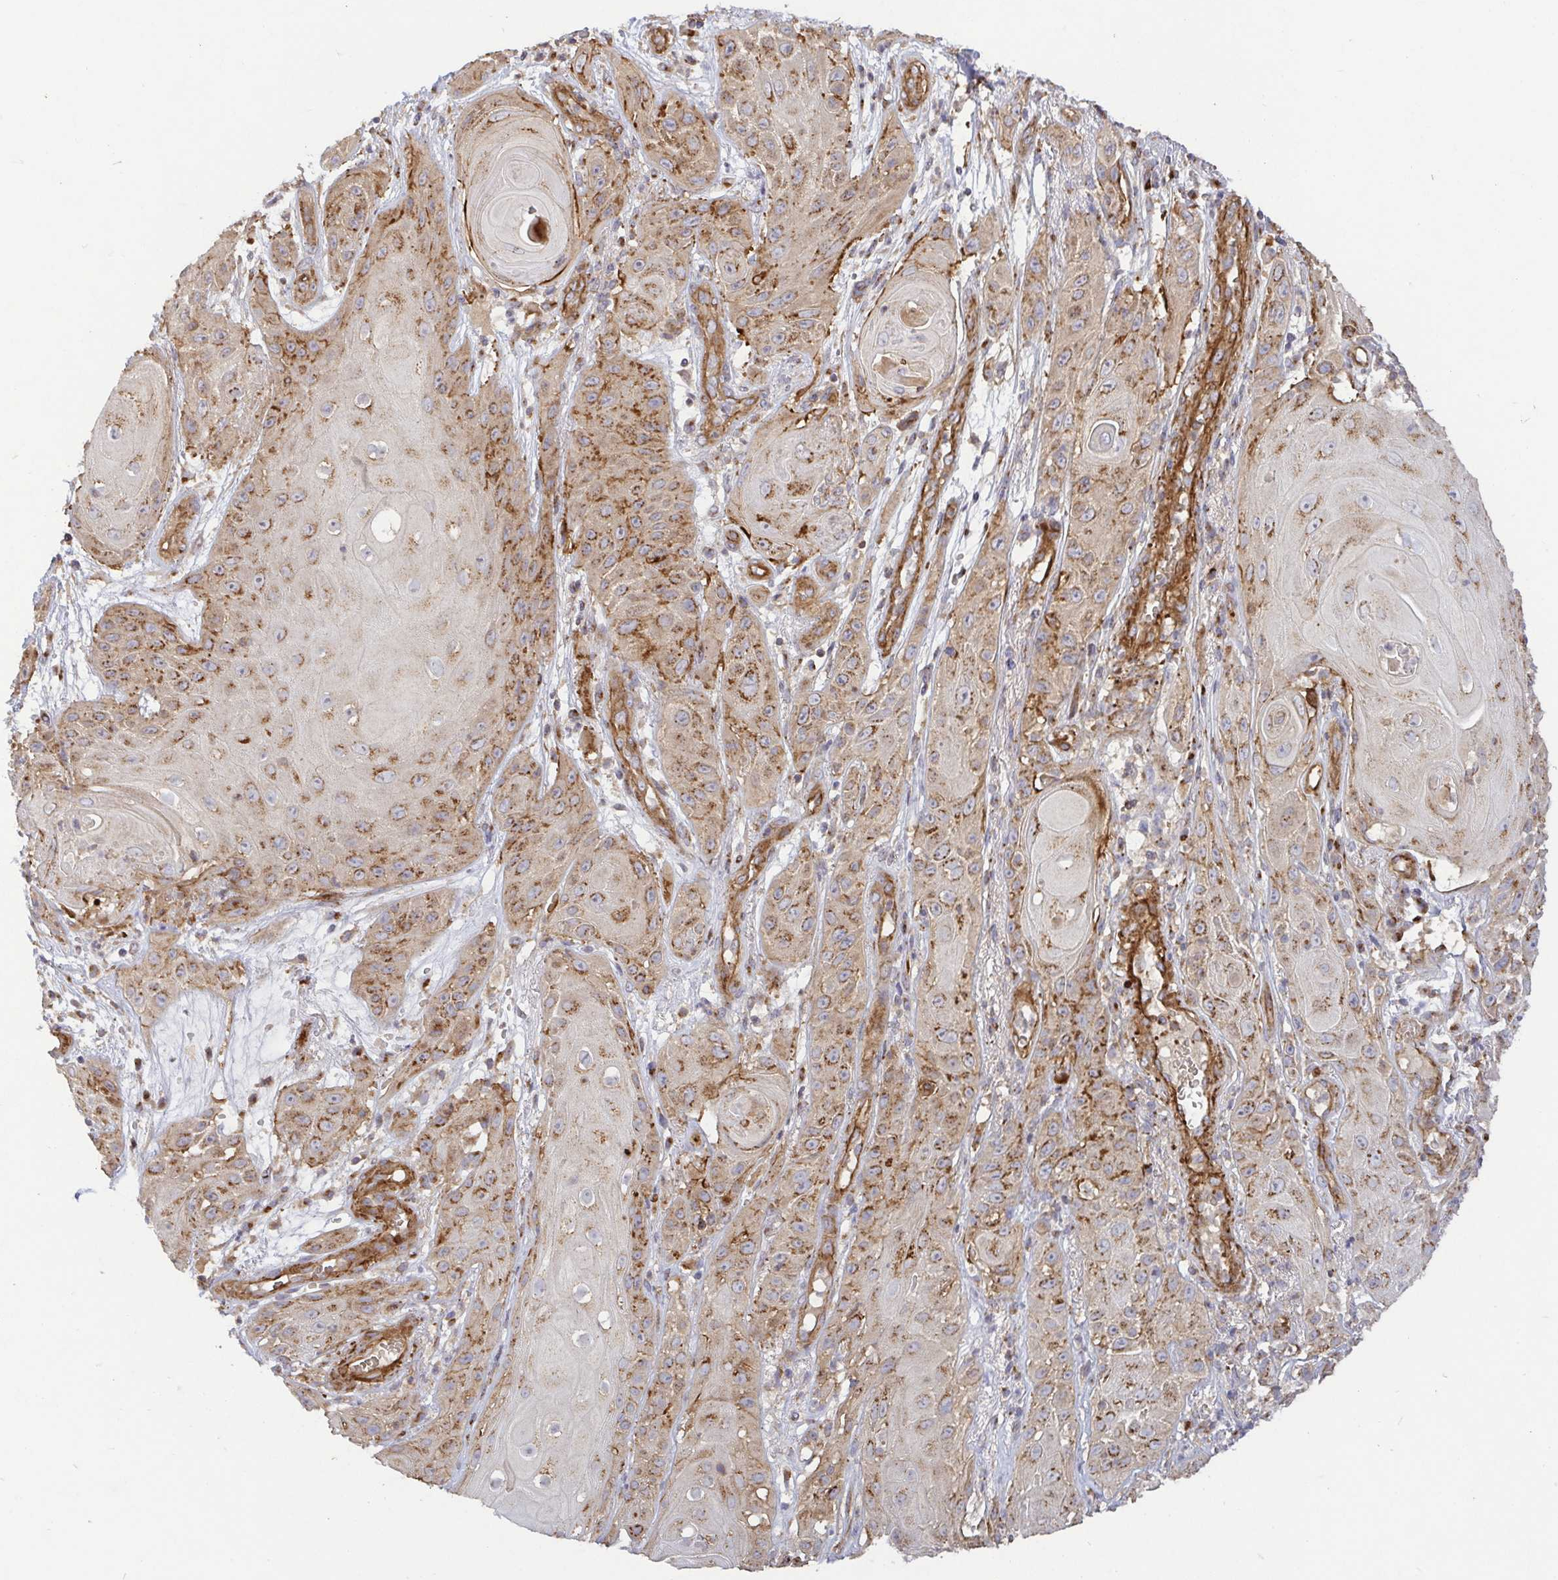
{"staining": {"intensity": "moderate", "quantity": ">75%", "location": "cytoplasmic/membranous"}, "tissue": "skin cancer", "cell_type": "Tumor cells", "image_type": "cancer", "snomed": [{"axis": "morphology", "description": "Squamous cell carcinoma, NOS"}, {"axis": "topography", "description": "Skin"}], "caption": "High-power microscopy captured an IHC micrograph of squamous cell carcinoma (skin), revealing moderate cytoplasmic/membranous positivity in about >75% of tumor cells.", "gene": "TM9SF4", "patient": {"sex": "male", "age": 62}}